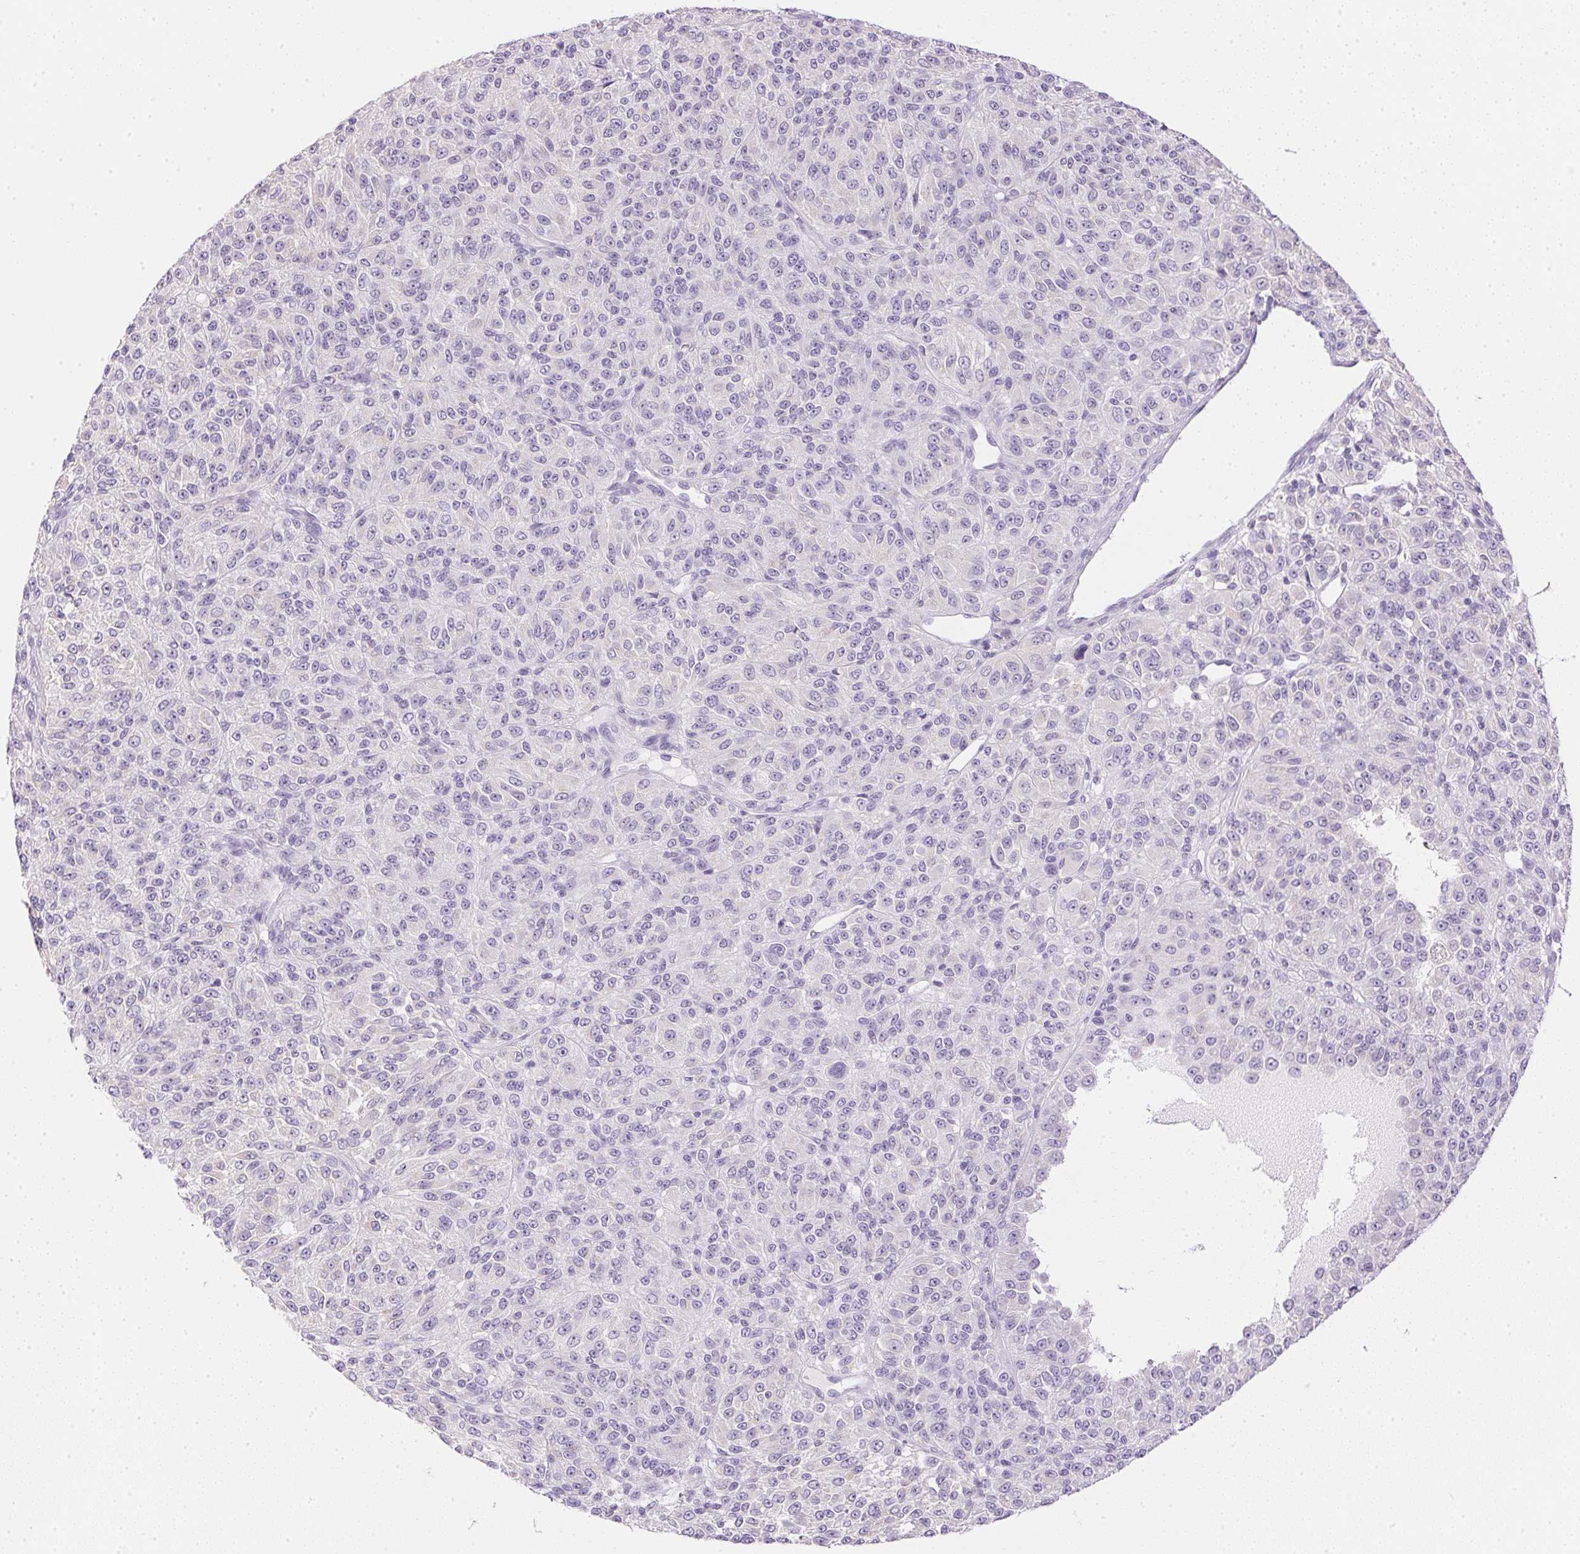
{"staining": {"intensity": "negative", "quantity": "none", "location": "none"}, "tissue": "melanoma", "cell_type": "Tumor cells", "image_type": "cancer", "snomed": [{"axis": "morphology", "description": "Malignant melanoma, Metastatic site"}, {"axis": "topography", "description": "Brain"}], "caption": "Tumor cells show no significant positivity in malignant melanoma (metastatic site). (Stains: DAB immunohistochemistry with hematoxylin counter stain, Microscopy: brightfield microscopy at high magnification).", "gene": "ATP6V1G3", "patient": {"sex": "female", "age": 56}}